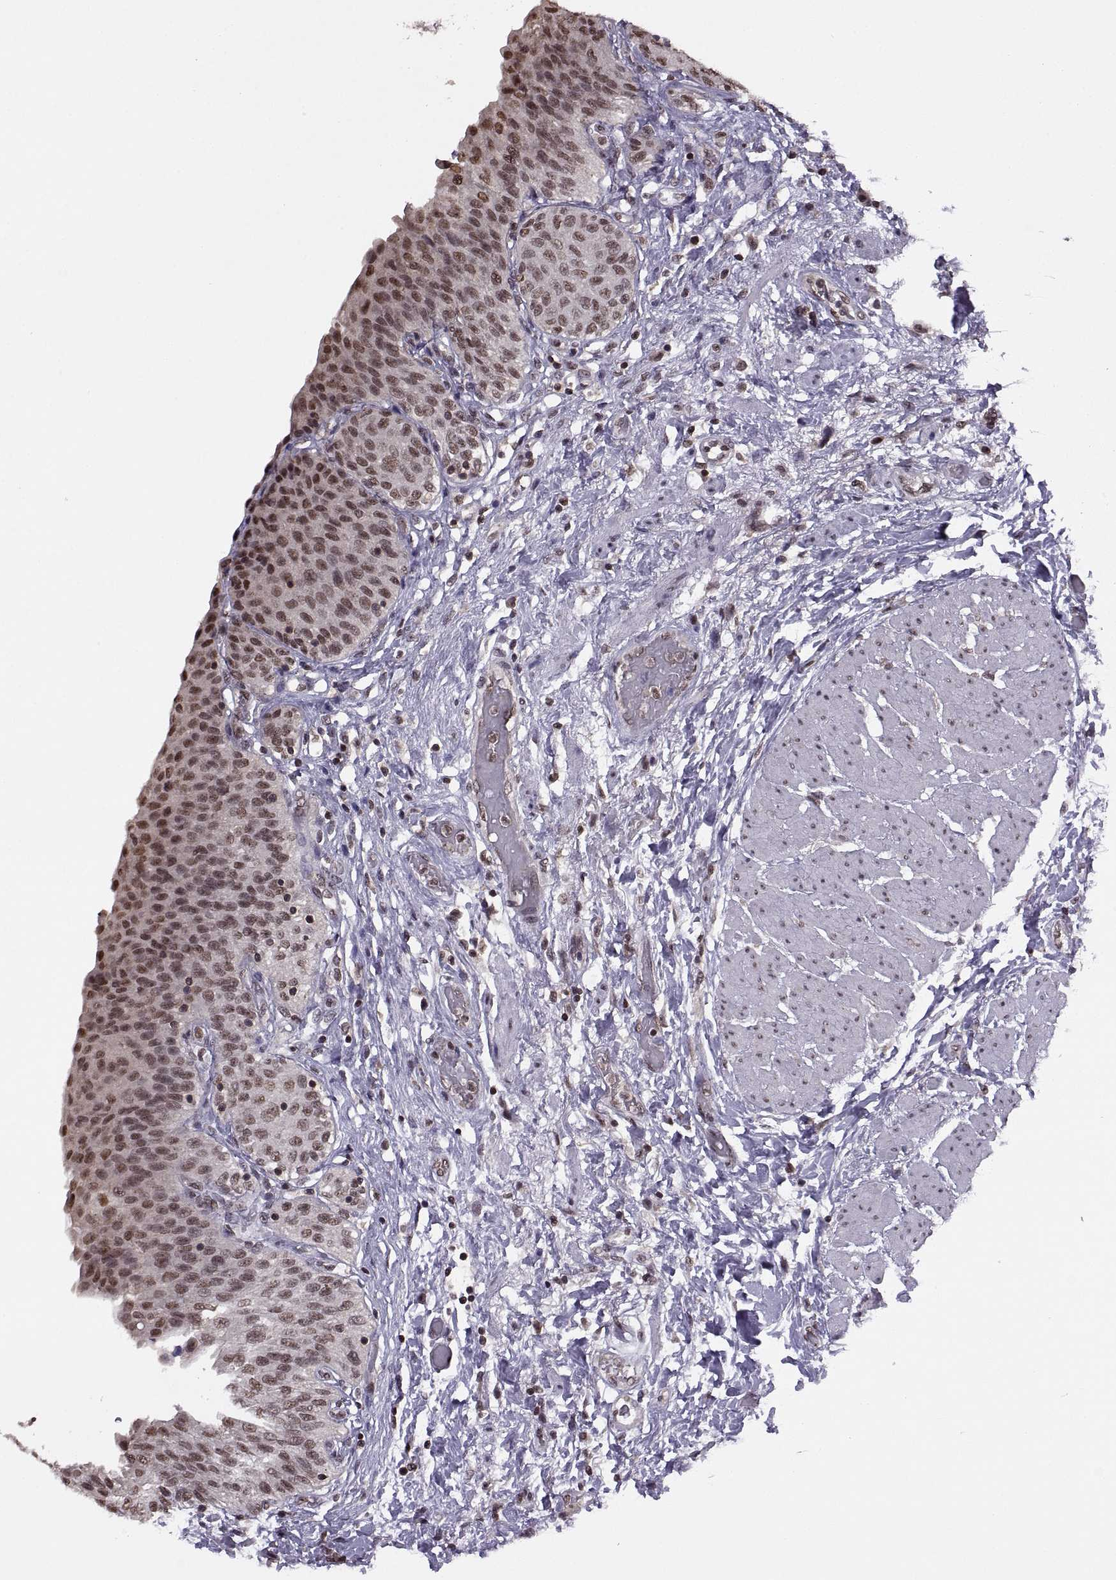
{"staining": {"intensity": "strong", "quantity": ">75%", "location": "nuclear"}, "tissue": "urinary bladder", "cell_type": "Urothelial cells", "image_type": "normal", "snomed": [{"axis": "morphology", "description": "Normal tissue, NOS"}, {"axis": "morphology", "description": "Metaplasia, NOS"}, {"axis": "topography", "description": "Urinary bladder"}], "caption": "About >75% of urothelial cells in normal urinary bladder exhibit strong nuclear protein expression as visualized by brown immunohistochemical staining.", "gene": "INTS3", "patient": {"sex": "male", "age": 68}}